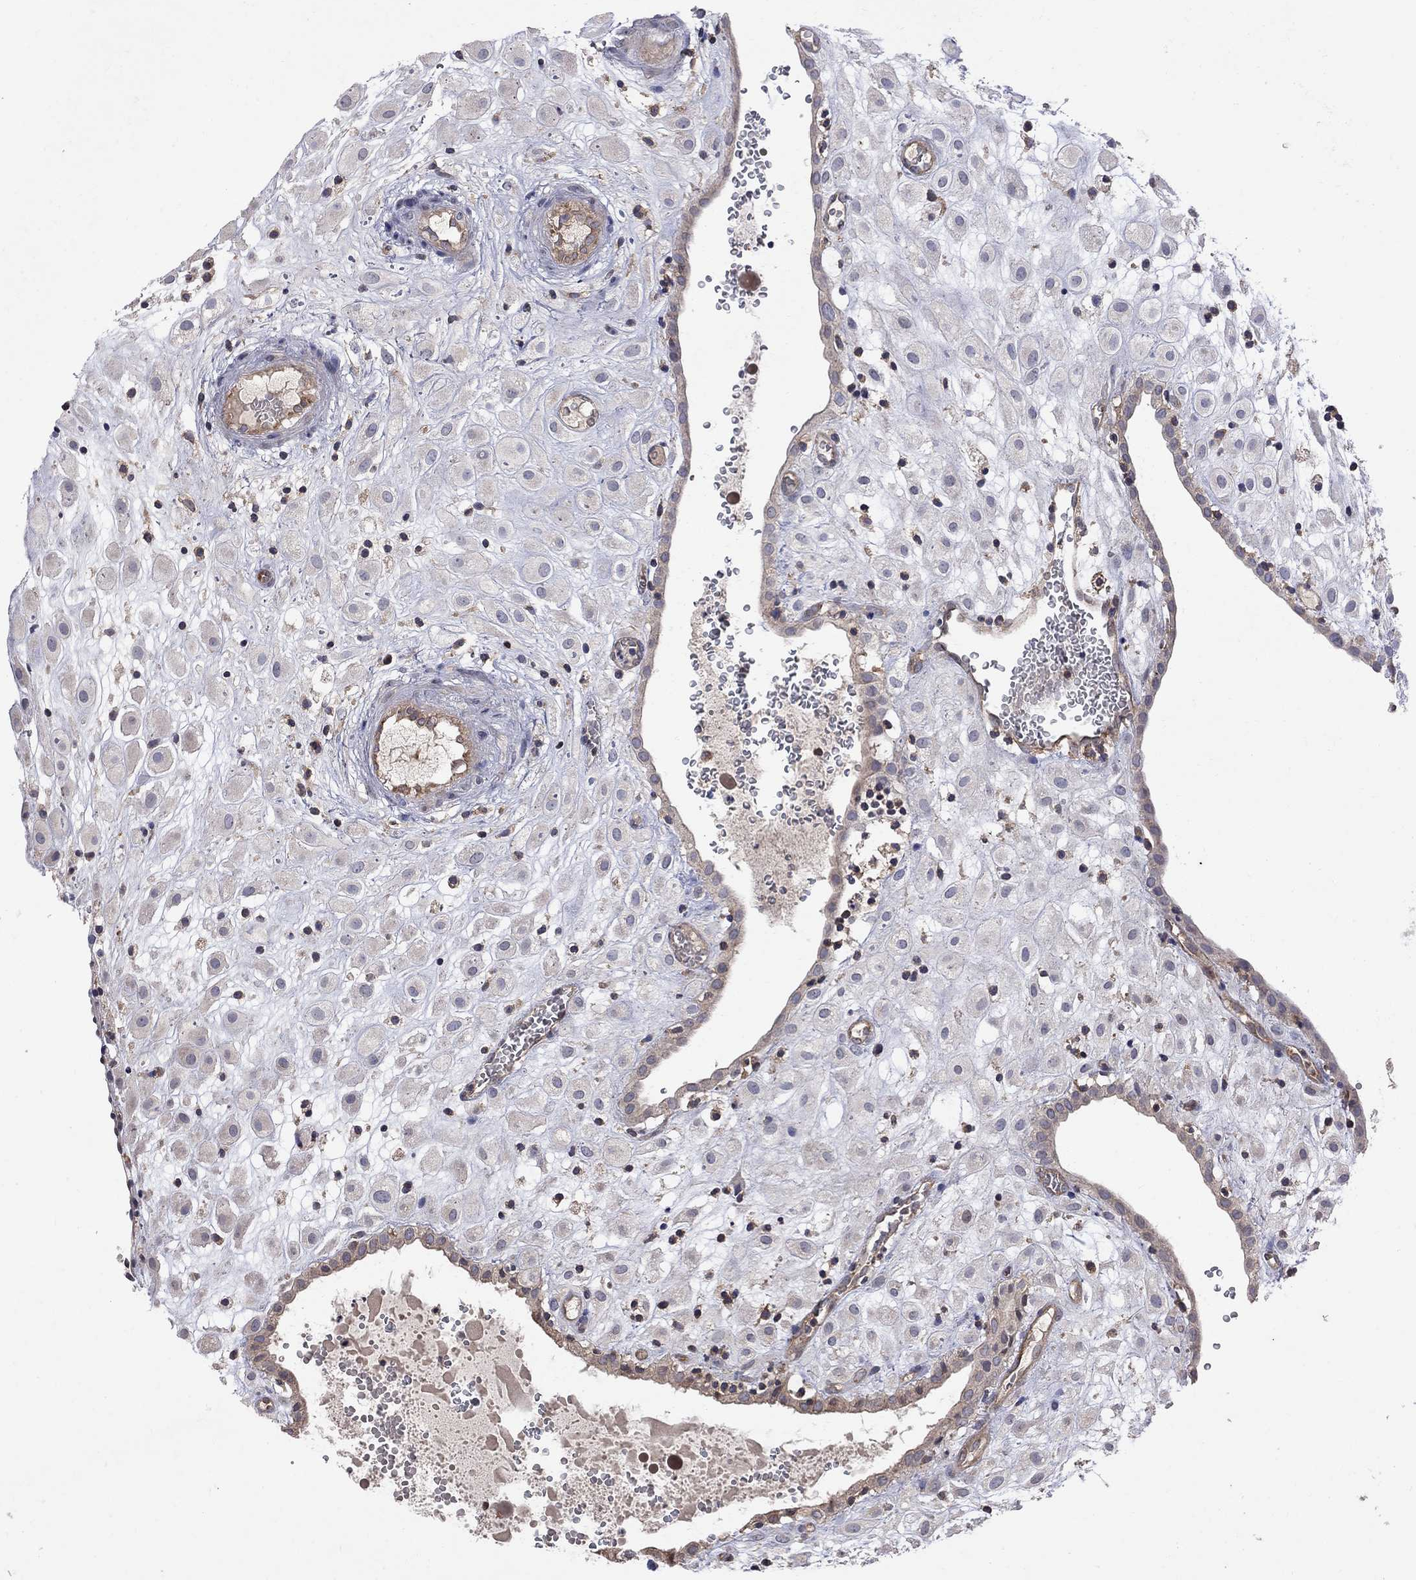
{"staining": {"intensity": "negative", "quantity": "none", "location": "none"}, "tissue": "placenta", "cell_type": "Decidual cells", "image_type": "normal", "snomed": [{"axis": "morphology", "description": "Normal tissue, NOS"}, {"axis": "topography", "description": "Placenta"}], "caption": "Decidual cells are negative for brown protein staining in normal placenta. (Immunohistochemistry, brightfield microscopy, high magnification).", "gene": "ABI3", "patient": {"sex": "female", "age": 24}}